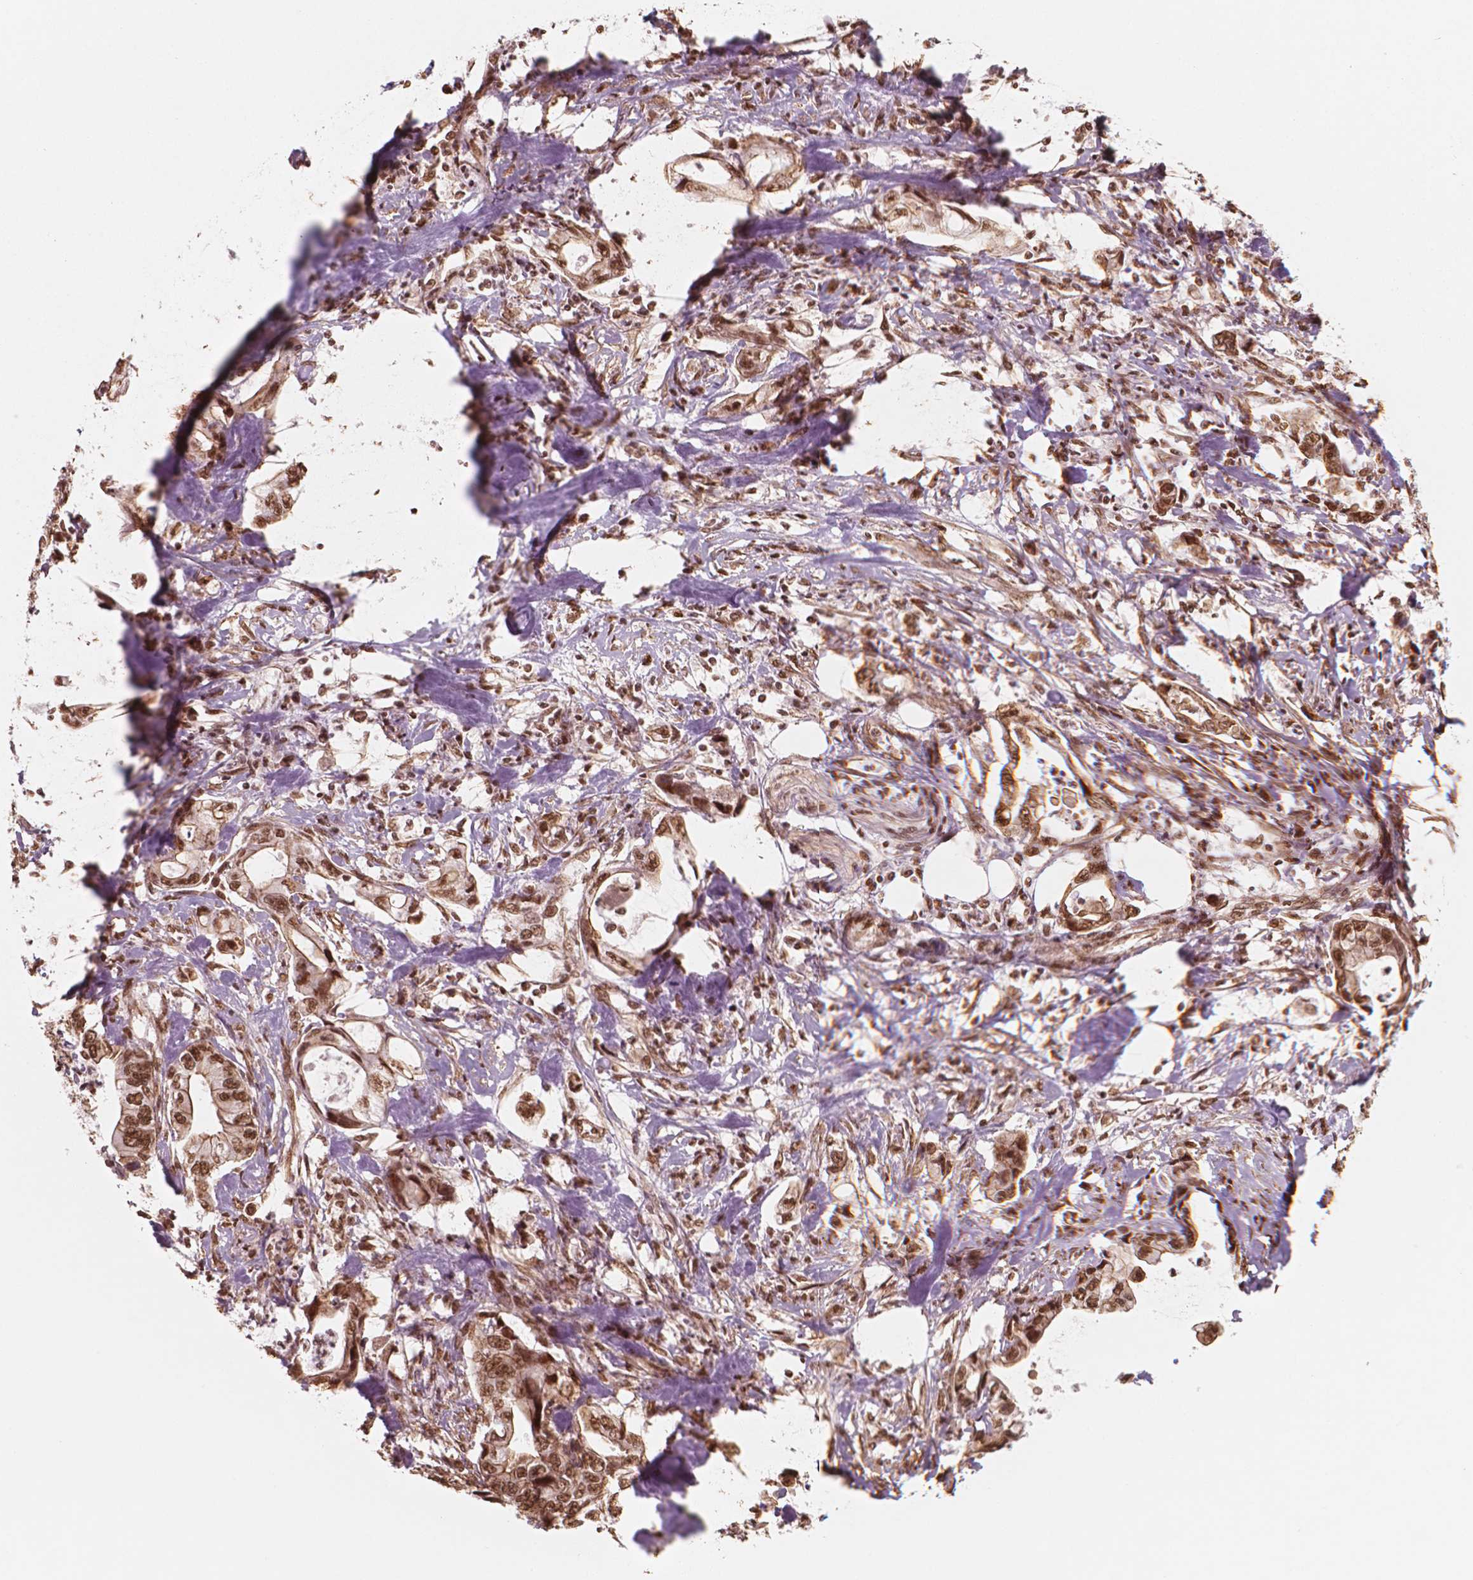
{"staining": {"intensity": "moderate", "quantity": ">75%", "location": "nuclear"}, "tissue": "stomach cancer", "cell_type": "Tumor cells", "image_type": "cancer", "snomed": [{"axis": "morphology", "description": "Adenocarcinoma, NOS"}, {"axis": "topography", "description": "Pancreas"}, {"axis": "topography", "description": "Stomach, upper"}], "caption": "Immunohistochemistry (IHC) of human stomach cancer (adenocarcinoma) shows medium levels of moderate nuclear staining in approximately >75% of tumor cells.", "gene": "GTF3C5", "patient": {"sex": "male", "age": 77}}